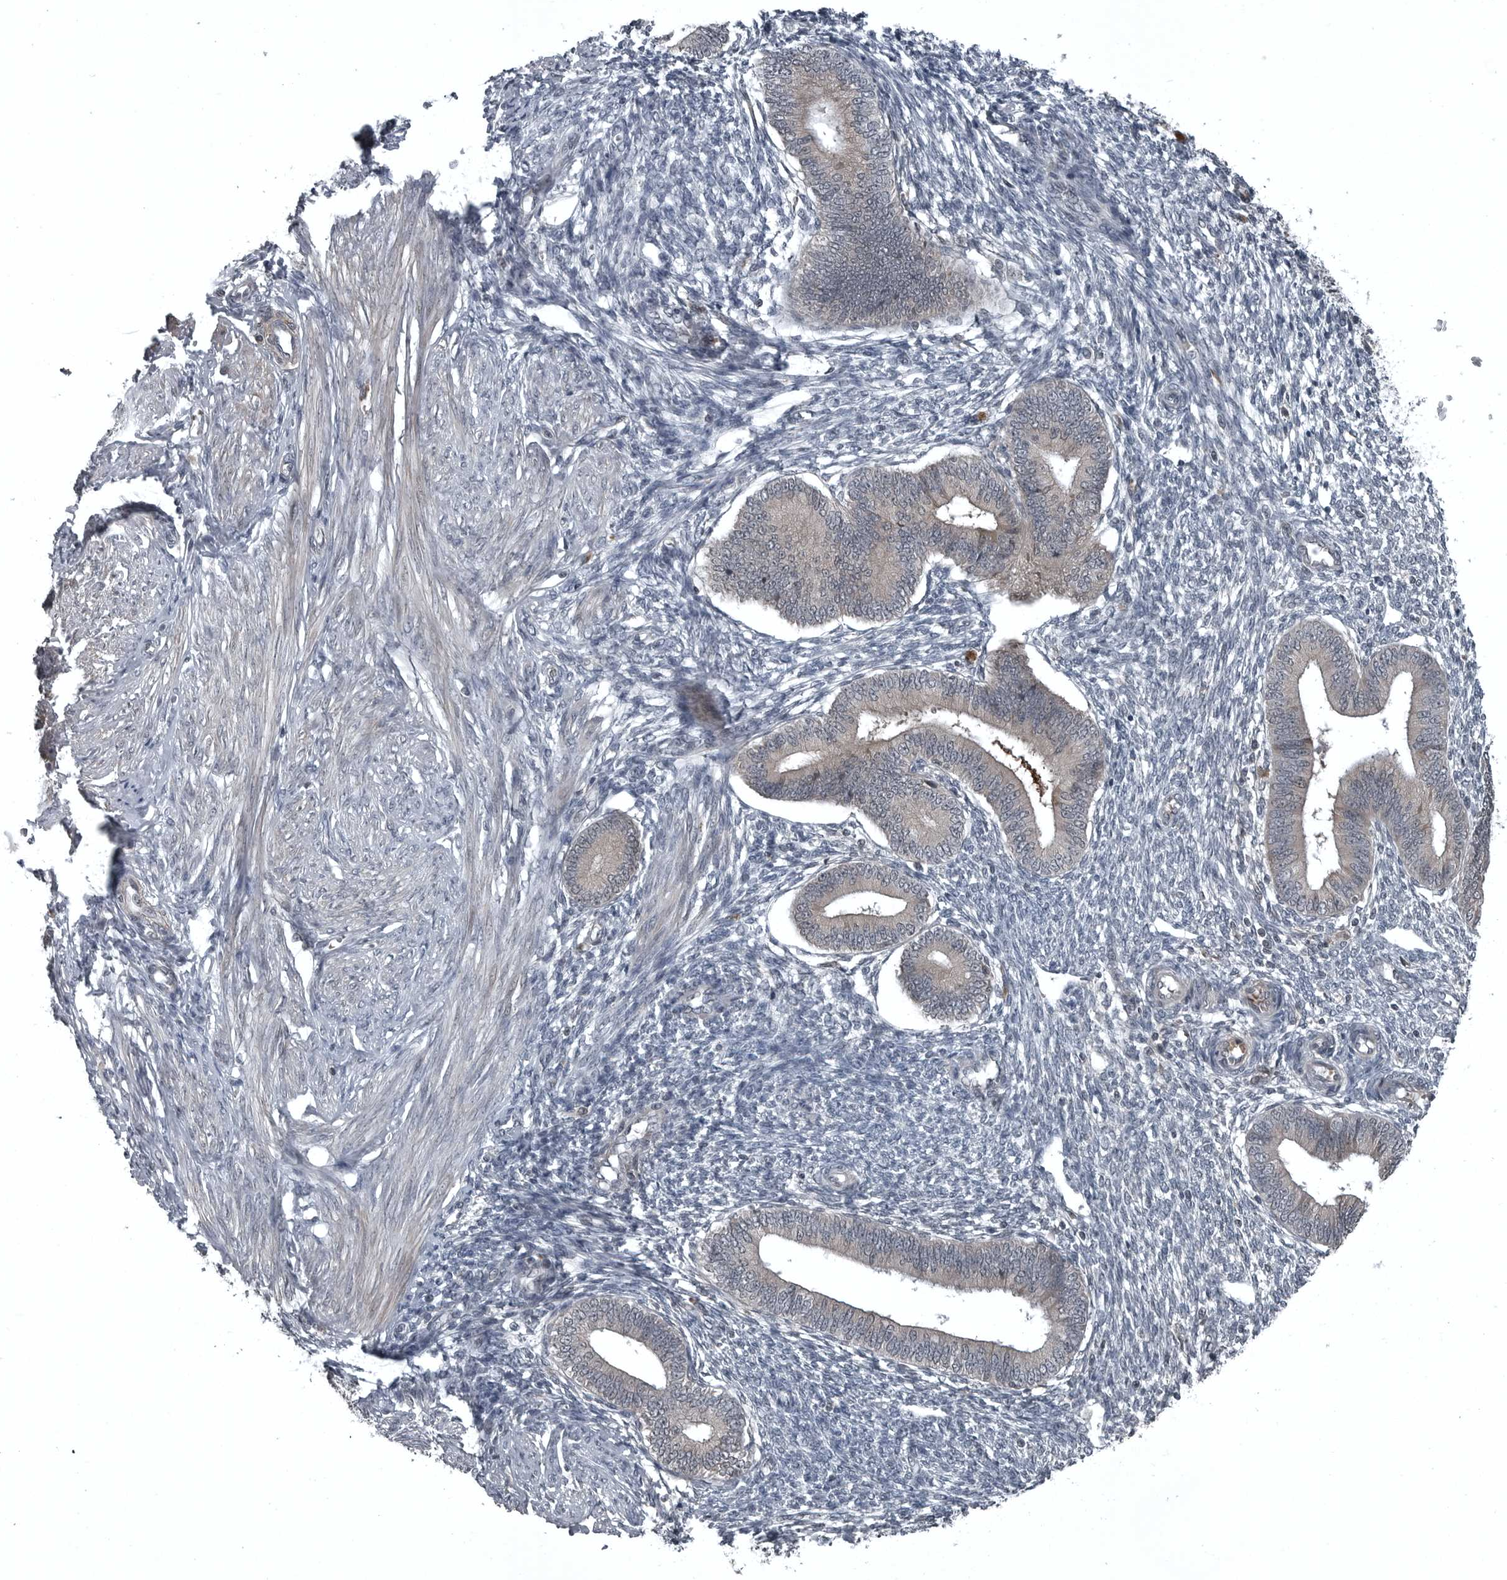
{"staining": {"intensity": "weak", "quantity": "<25%", "location": "nuclear"}, "tissue": "endometrium", "cell_type": "Cells in endometrial stroma", "image_type": "normal", "snomed": [{"axis": "morphology", "description": "Normal tissue, NOS"}, {"axis": "topography", "description": "Endometrium"}], "caption": "This is an IHC histopathology image of normal human endometrium. There is no staining in cells in endometrial stroma.", "gene": "GAK", "patient": {"sex": "female", "age": 46}}